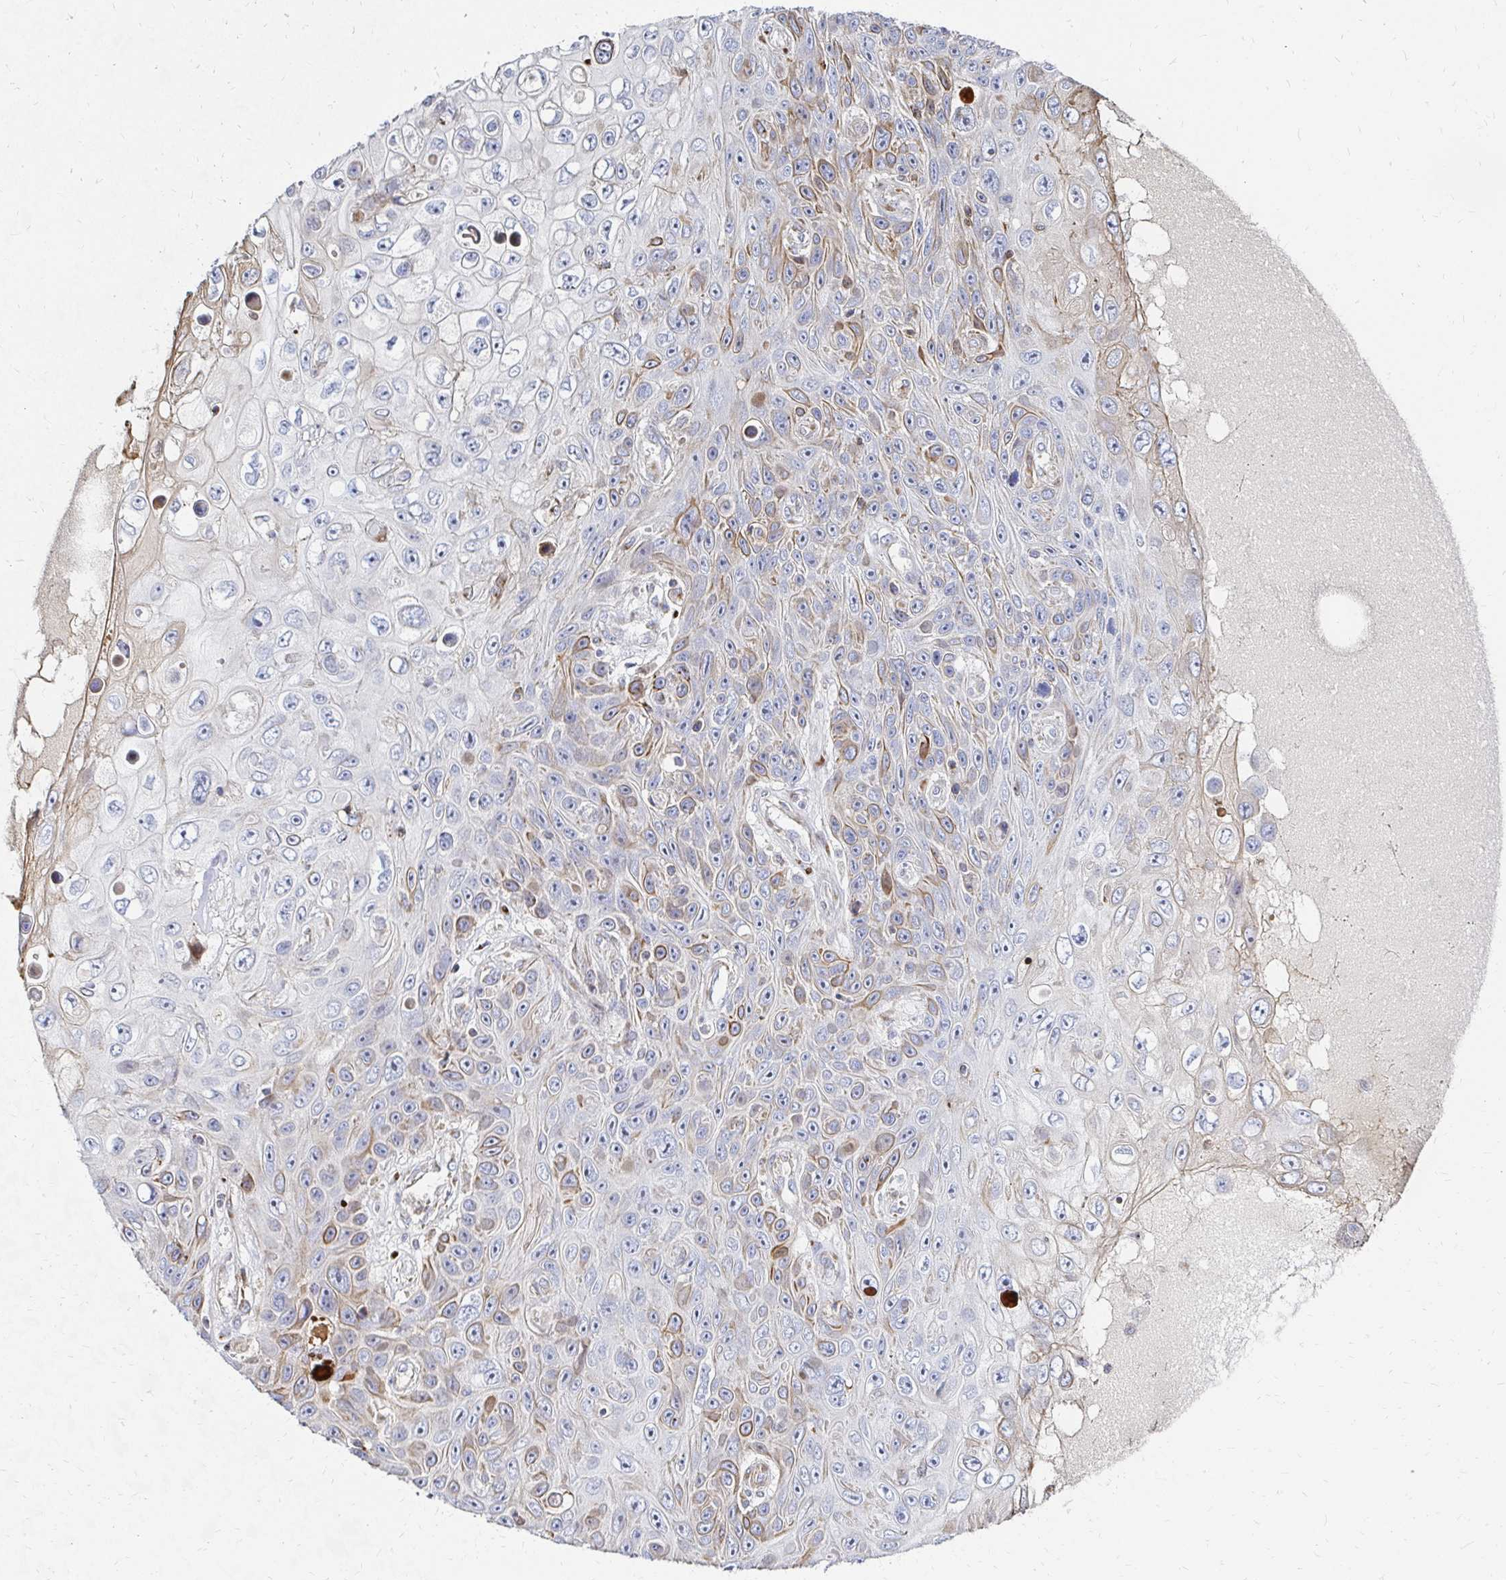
{"staining": {"intensity": "weak", "quantity": "<25%", "location": "cytoplasmic/membranous"}, "tissue": "skin cancer", "cell_type": "Tumor cells", "image_type": "cancer", "snomed": [{"axis": "morphology", "description": "Squamous cell carcinoma, NOS"}, {"axis": "topography", "description": "Skin"}], "caption": "This is an immunohistochemistry image of skin cancer (squamous cell carcinoma). There is no staining in tumor cells.", "gene": "MAN1A1", "patient": {"sex": "male", "age": 82}}